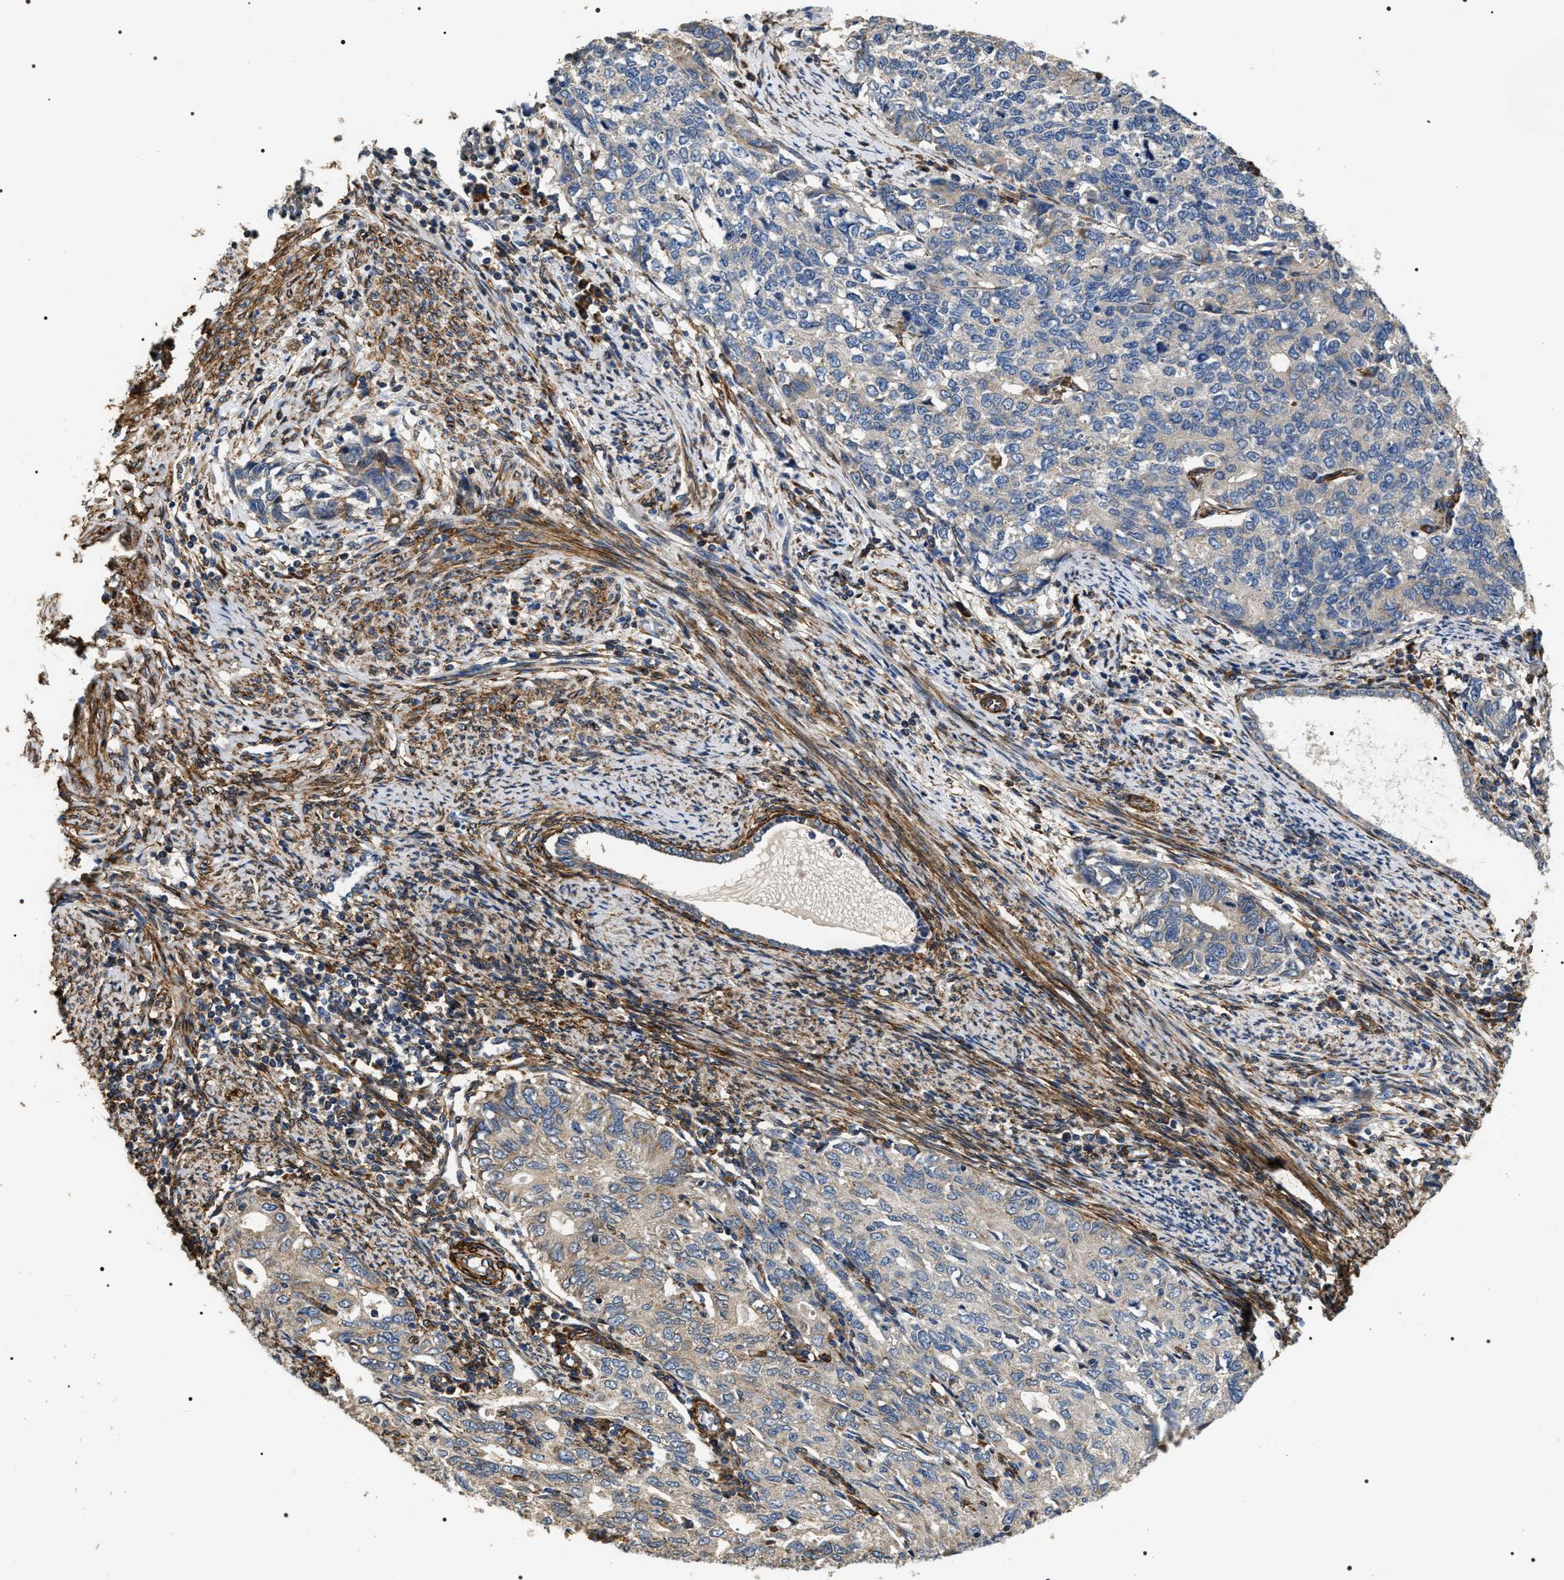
{"staining": {"intensity": "negative", "quantity": "none", "location": "none"}, "tissue": "cervical cancer", "cell_type": "Tumor cells", "image_type": "cancer", "snomed": [{"axis": "morphology", "description": "Squamous cell carcinoma, NOS"}, {"axis": "topography", "description": "Cervix"}], "caption": "A high-resolution image shows immunohistochemistry staining of cervical cancer, which displays no significant expression in tumor cells.", "gene": "ZC3HAV1L", "patient": {"sex": "female", "age": 63}}